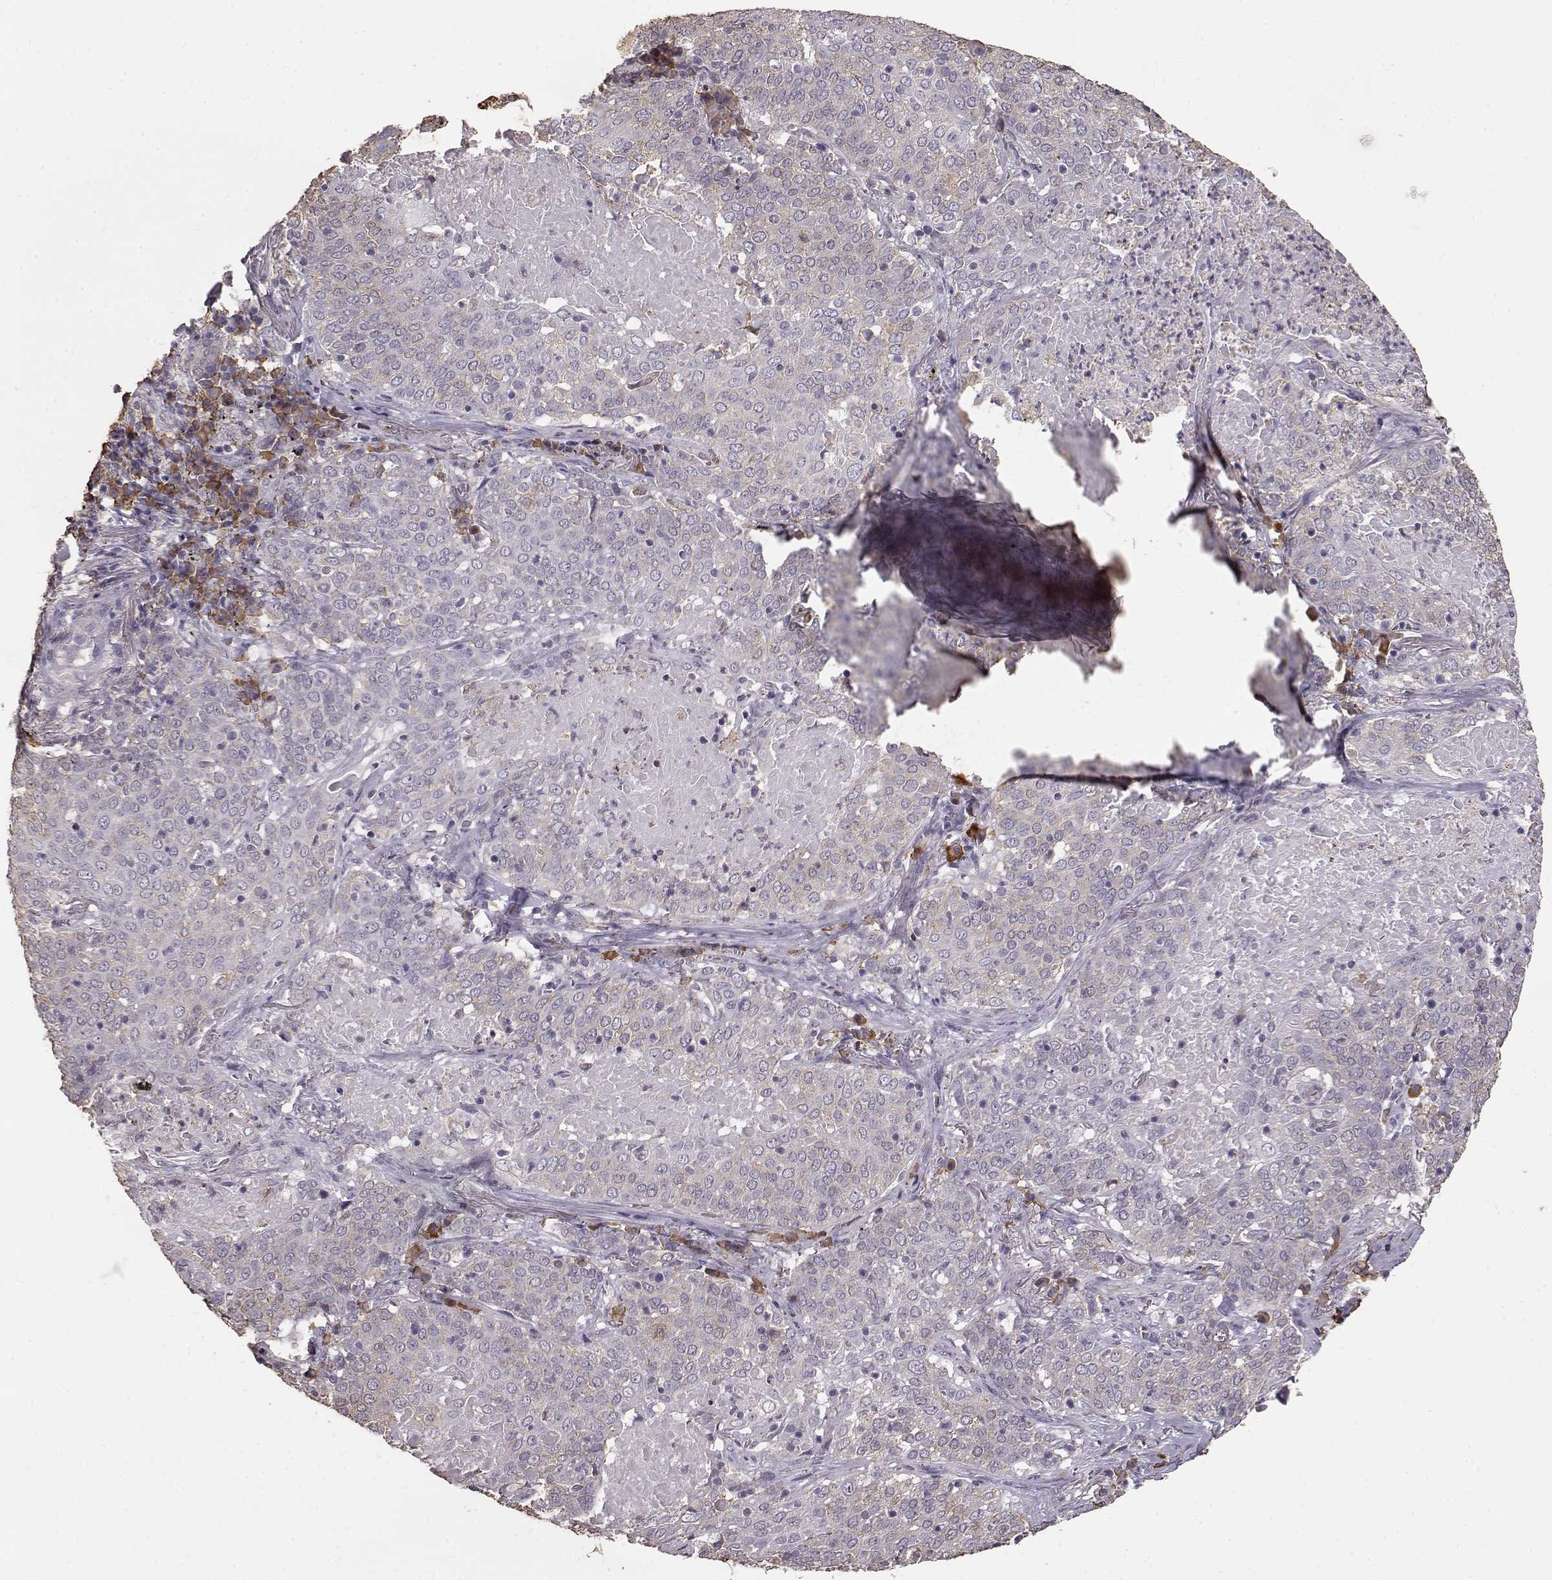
{"staining": {"intensity": "weak", "quantity": "<25%", "location": "cytoplasmic/membranous"}, "tissue": "lung cancer", "cell_type": "Tumor cells", "image_type": "cancer", "snomed": [{"axis": "morphology", "description": "Squamous cell carcinoma, NOS"}, {"axis": "topography", "description": "Lung"}], "caption": "Lung cancer (squamous cell carcinoma) stained for a protein using immunohistochemistry displays no staining tumor cells.", "gene": "GABRG3", "patient": {"sex": "male", "age": 82}}